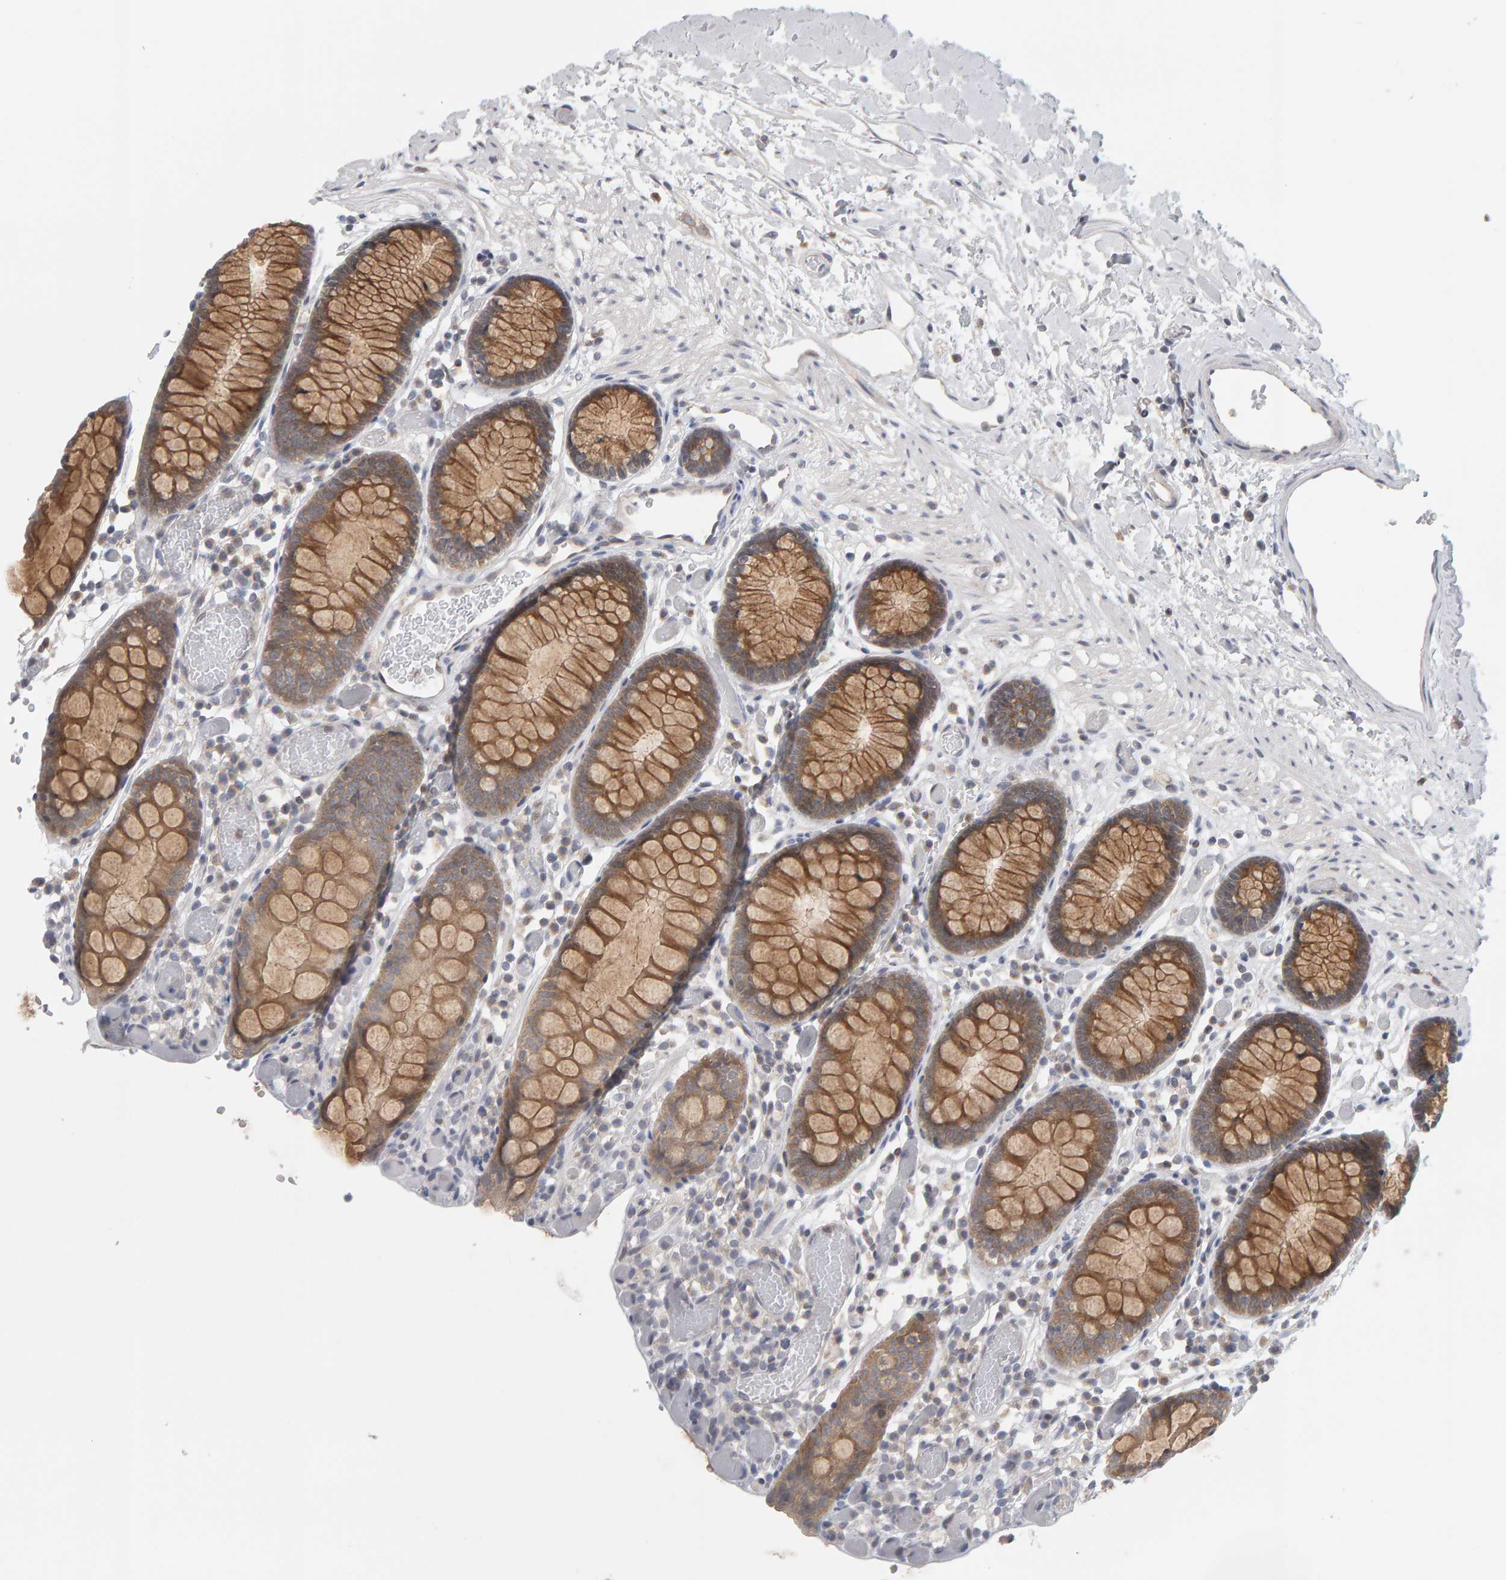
{"staining": {"intensity": "negative", "quantity": "none", "location": "none"}, "tissue": "colon", "cell_type": "Endothelial cells", "image_type": "normal", "snomed": [{"axis": "morphology", "description": "Normal tissue, NOS"}, {"axis": "topography", "description": "Colon"}], "caption": "DAB (3,3'-diaminobenzidine) immunohistochemical staining of unremarkable colon demonstrates no significant staining in endothelial cells. Brightfield microscopy of immunohistochemistry stained with DAB (brown) and hematoxylin (blue), captured at high magnification.", "gene": "MSRA", "patient": {"sex": "male", "age": 14}}